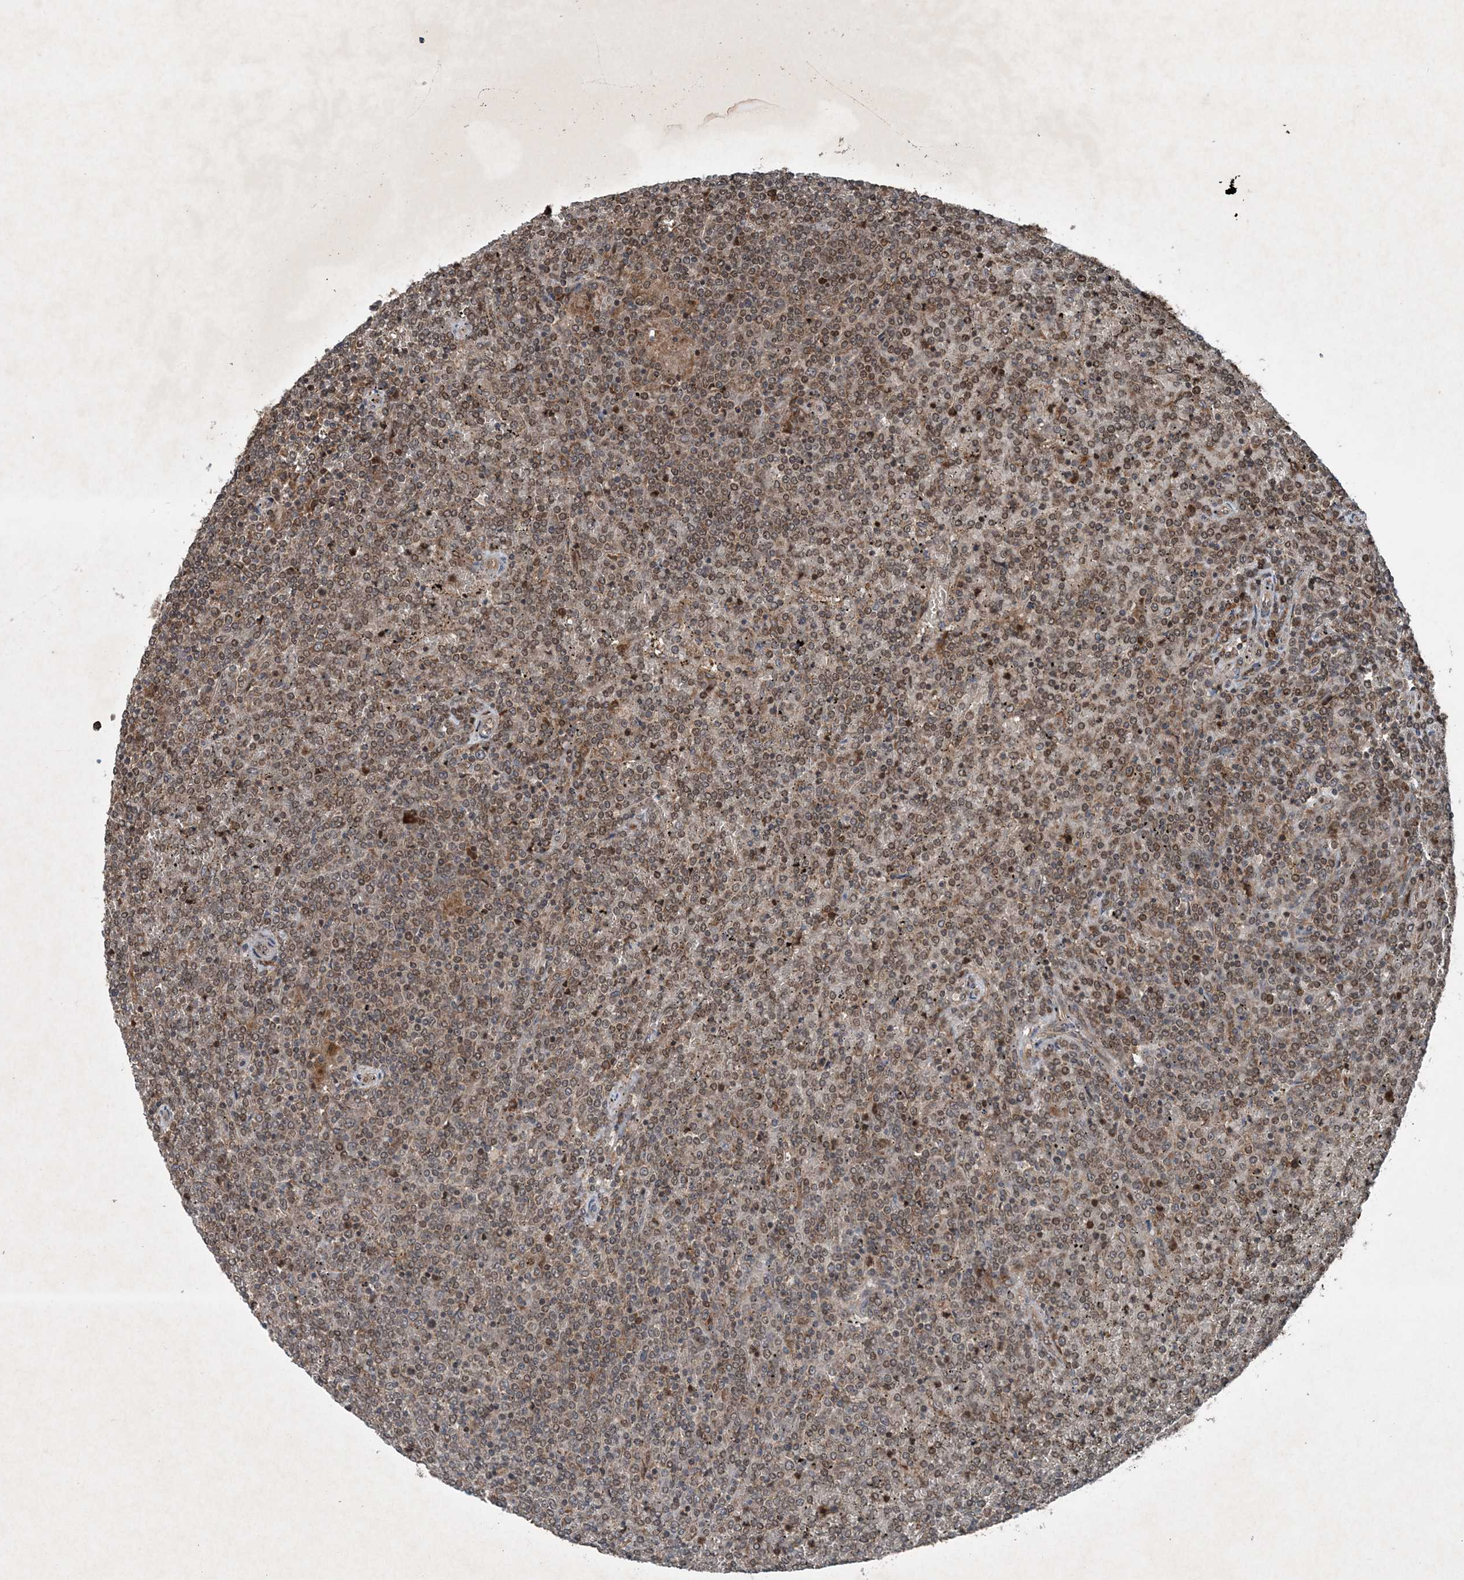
{"staining": {"intensity": "moderate", "quantity": ">75%", "location": "cytoplasmic/membranous,nuclear"}, "tissue": "lymphoma", "cell_type": "Tumor cells", "image_type": "cancer", "snomed": [{"axis": "morphology", "description": "Malignant lymphoma, non-Hodgkin's type, Low grade"}, {"axis": "topography", "description": "Spleen"}], "caption": "A micrograph of malignant lymphoma, non-Hodgkin's type (low-grade) stained for a protein shows moderate cytoplasmic/membranous and nuclear brown staining in tumor cells.", "gene": "GNG5", "patient": {"sex": "female", "age": 19}}